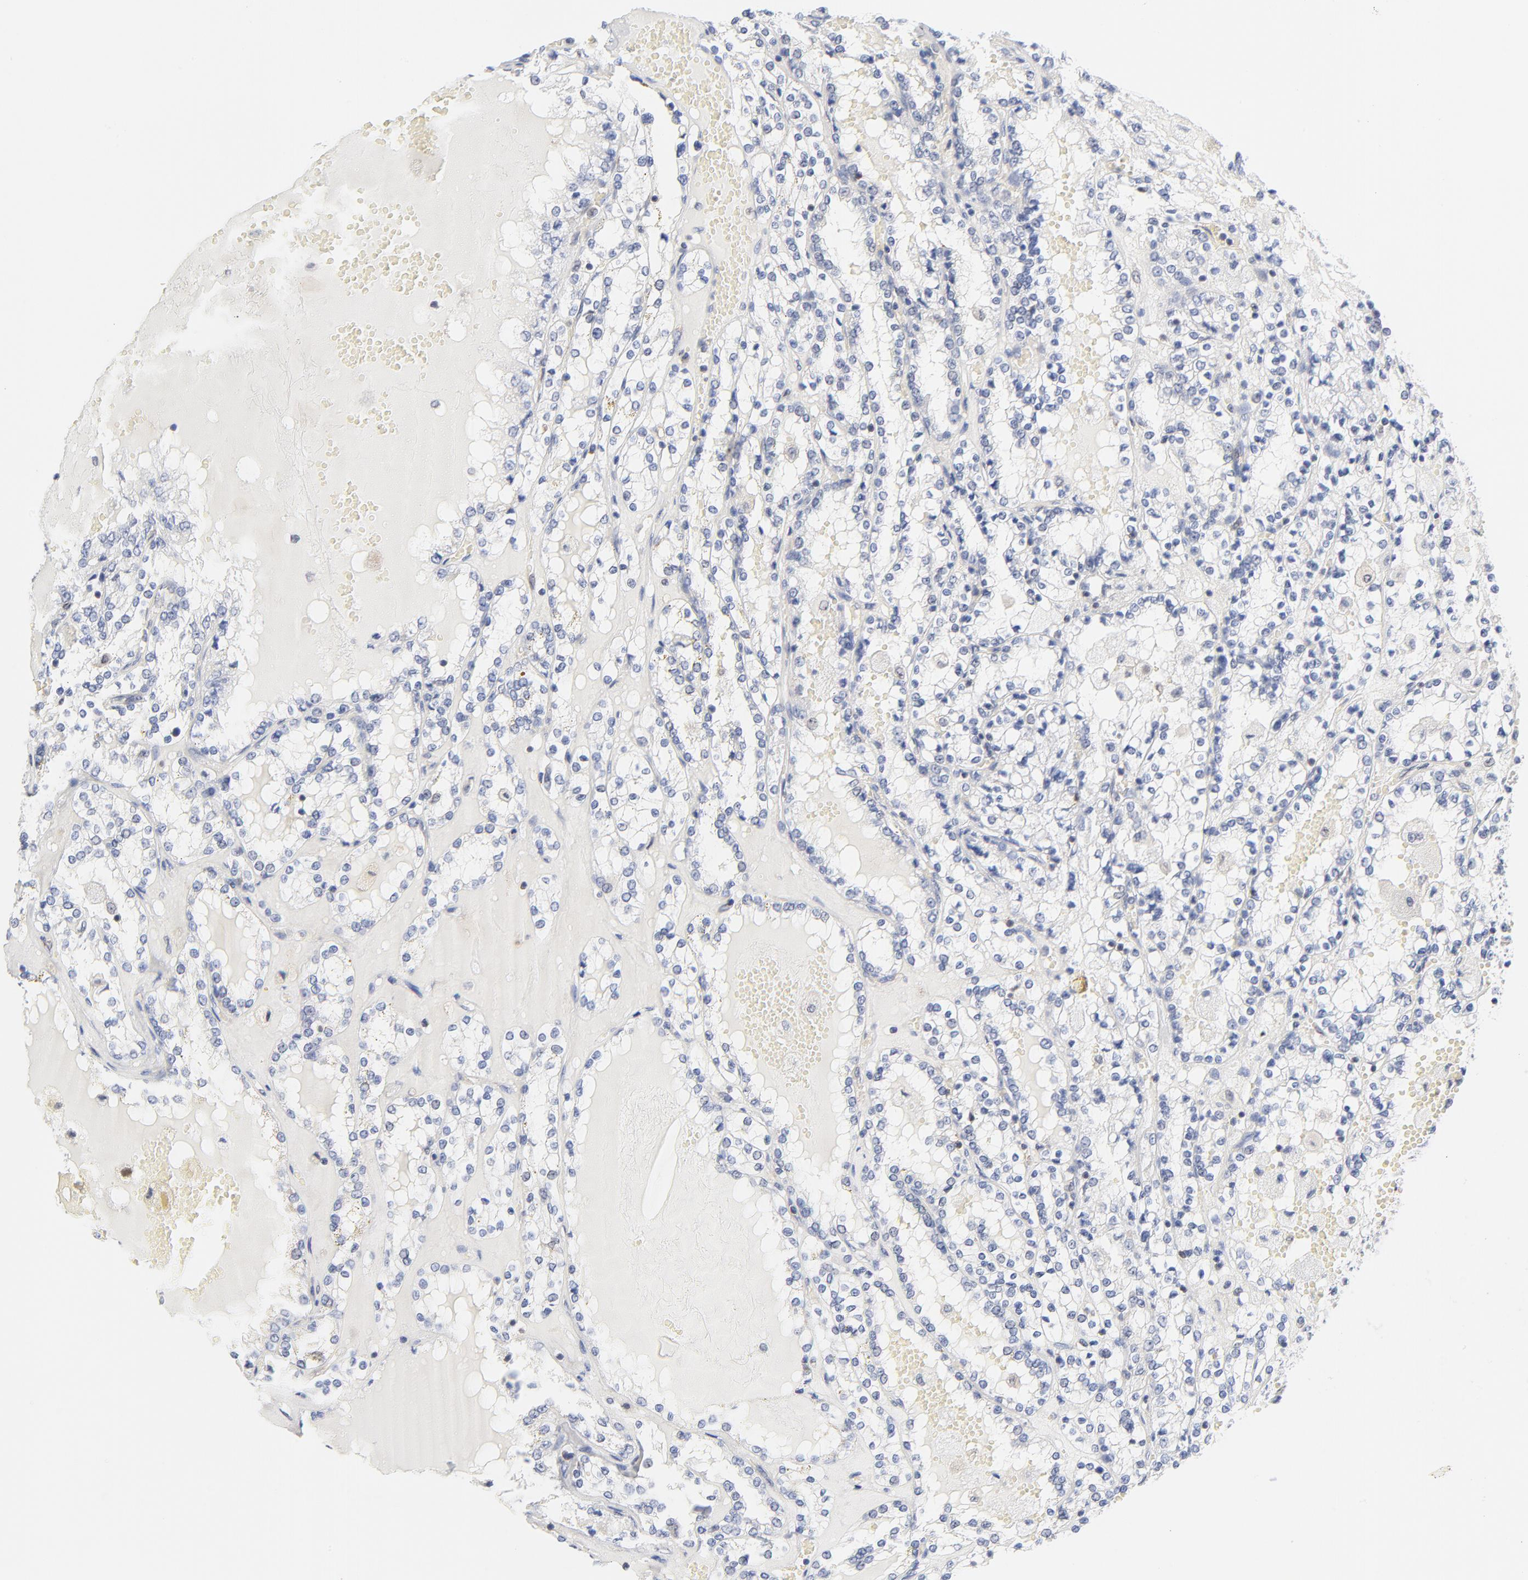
{"staining": {"intensity": "negative", "quantity": "none", "location": "none"}, "tissue": "renal cancer", "cell_type": "Tumor cells", "image_type": "cancer", "snomed": [{"axis": "morphology", "description": "Adenocarcinoma, NOS"}, {"axis": "topography", "description": "Kidney"}], "caption": "Immunohistochemical staining of renal cancer (adenocarcinoma) shows no significant expression in tumor cells.", "gene": "CAB39L", "patient": {"sex": "female", "age": 56}}